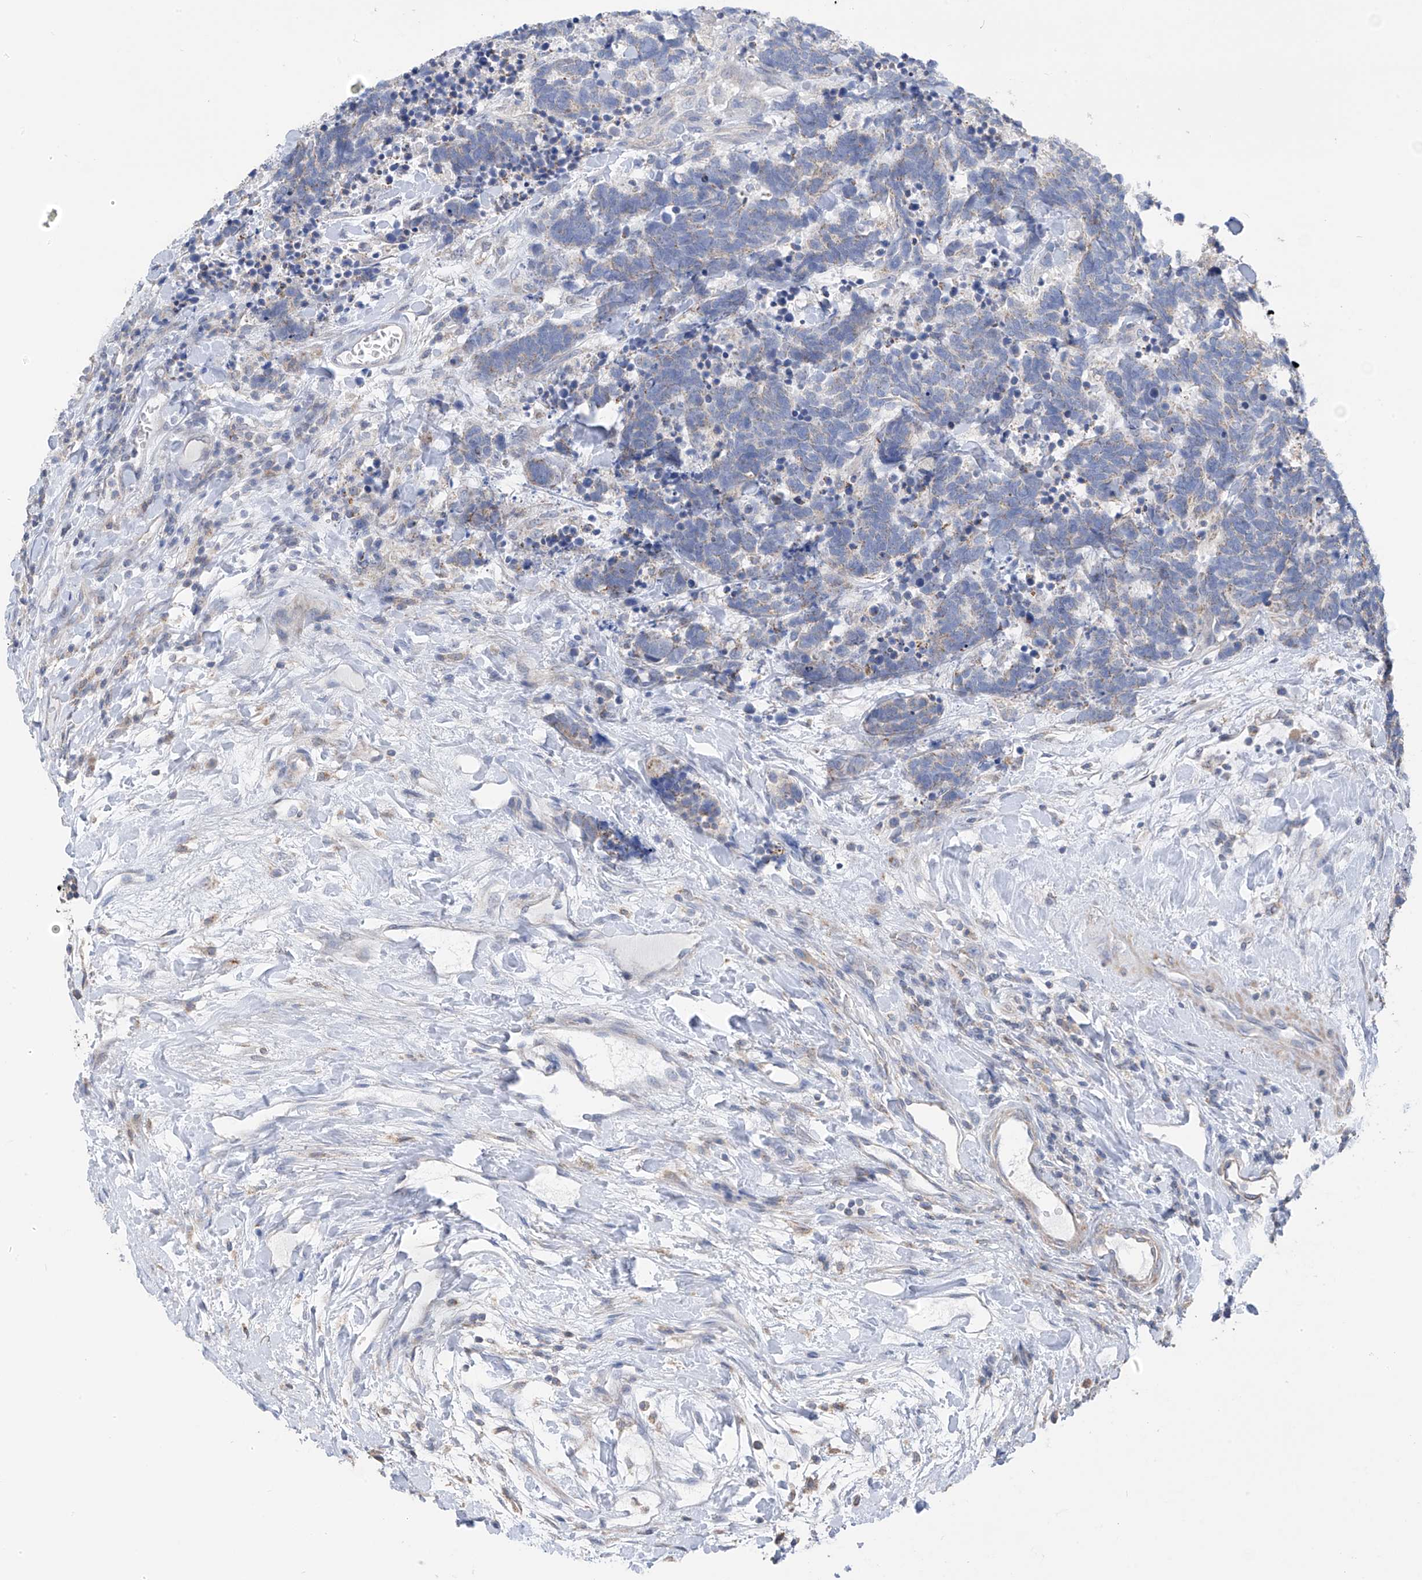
{"staining": {"intensity": "negative", "quantity": "none", "location": "none"}, "tissue": "carcinoid", "cell_type": "Tumor cells", "image_type": "cancer", "snomed": [{"axis": "morphology", "description": "Carcinoma, NOS"}, {"axis": "morphology", "description": "Carcinoid, malignant, NOS"}, {"axis": "topography", "description": "Urinary bladder"}], "caption": "Carcinoid (malignant) stained for a protein using immunohistochemistry (IHC) demonstrates no positivity tumor cells.", "gene": "SYN3", "patient": {"sex": "male", "age": 57}}